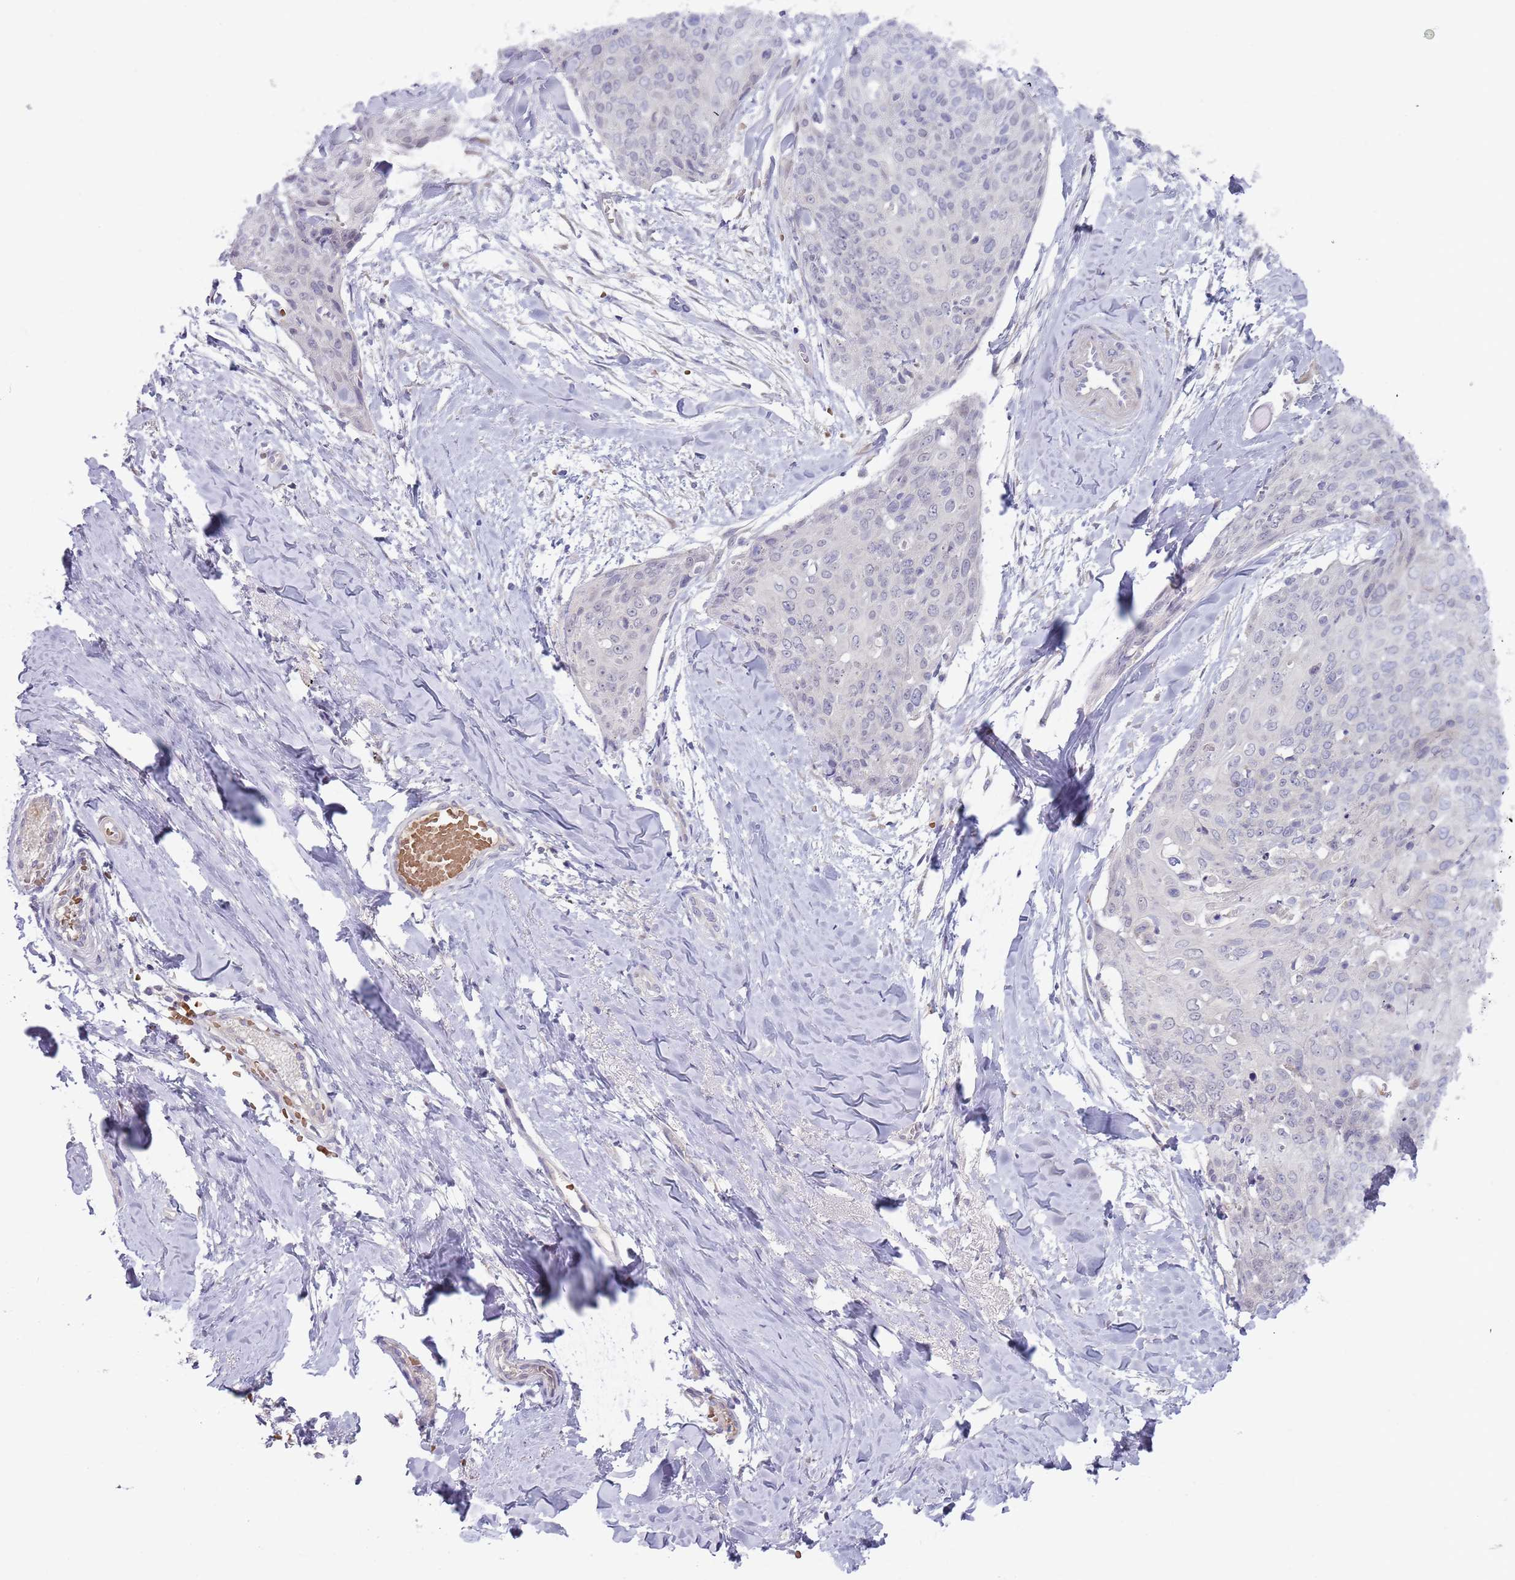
{"staining": {"intensity": "negative", "quantity": "none", "location": "none"}, "tissue": "skin cancer", "cell_type": "Tumor cells", "image_type": "cancer", "snomed": [{"axis": "morphology", "description": "Squamous cell carcinoma, NOS"}, {"axis": "topography", "description": "Skin"}, {"axis": "topography", "description": "Vulva"}], "caption": "A histopathology image of human skin cancer is negative for staining in tumor cells.", "gene": "PRAC1", "patient": {"sex": "female", "age": 85}}